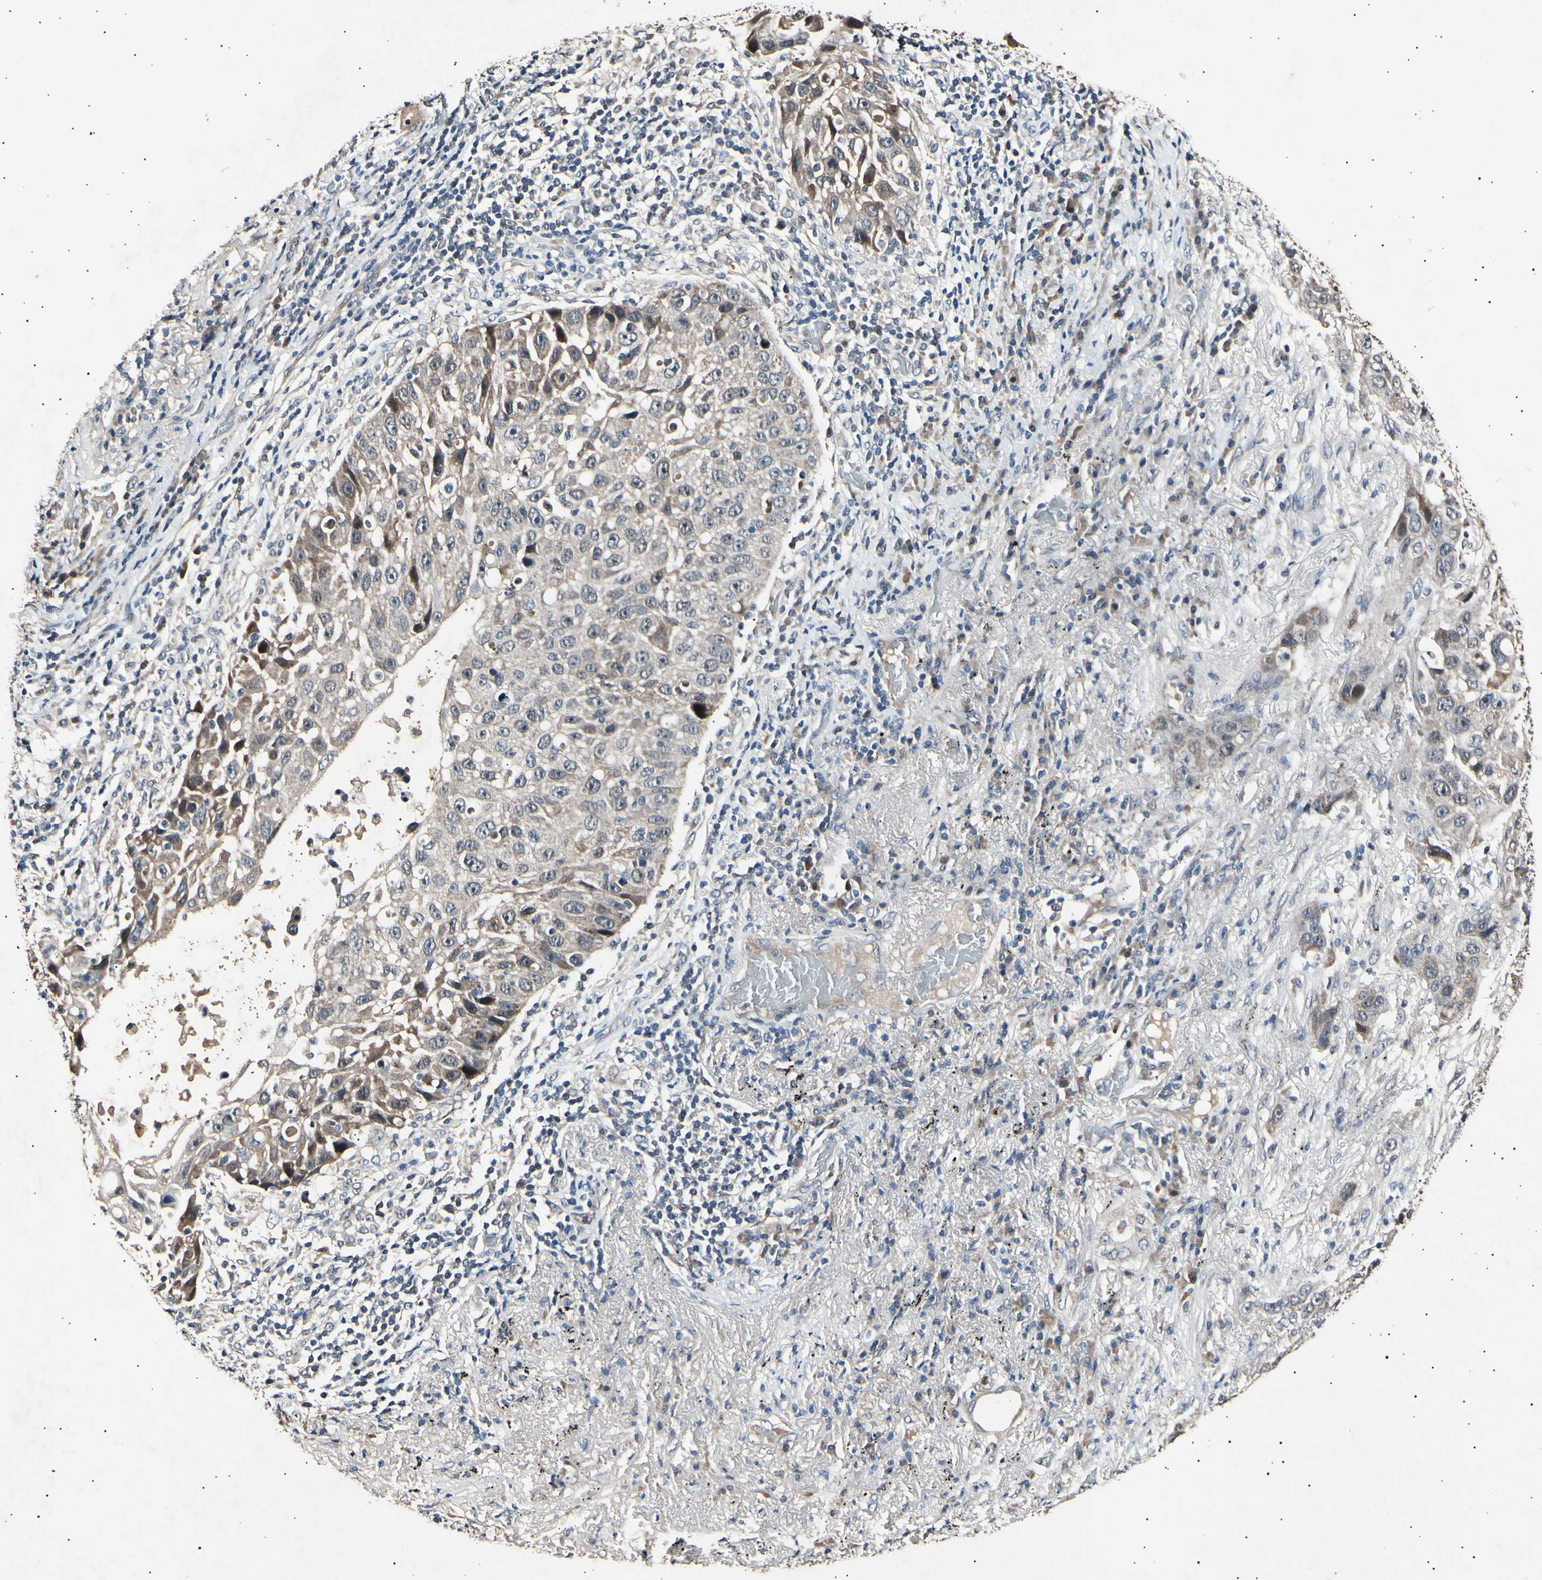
{"staining": {"intensity": "weak", "quantity": ">75%", "location": "cytoplasmic/membranous"}, "tissue": "lung cancer", "cell_type": "Tumor cells", "image_type": "cancer", "snomed": [{"axis": "morphology", "description": "Squamous cell carcinoma, NOS"}, {"axis": "topography", "description": "Lung"}], "caption": "Immunohistochemistry photomicrograph of neoplastic tissue: squamous cell carcinoma (lung) stained using immunohistochemistry (IHC) shows low levels of weak protein expression localized specifically in the cytoplasmic/membranous of tumor cells, appearing as a cytoplasmic/membranous brown color.", "gene": "ADCY3", "patient": {"sex": "male", "age": 57}}